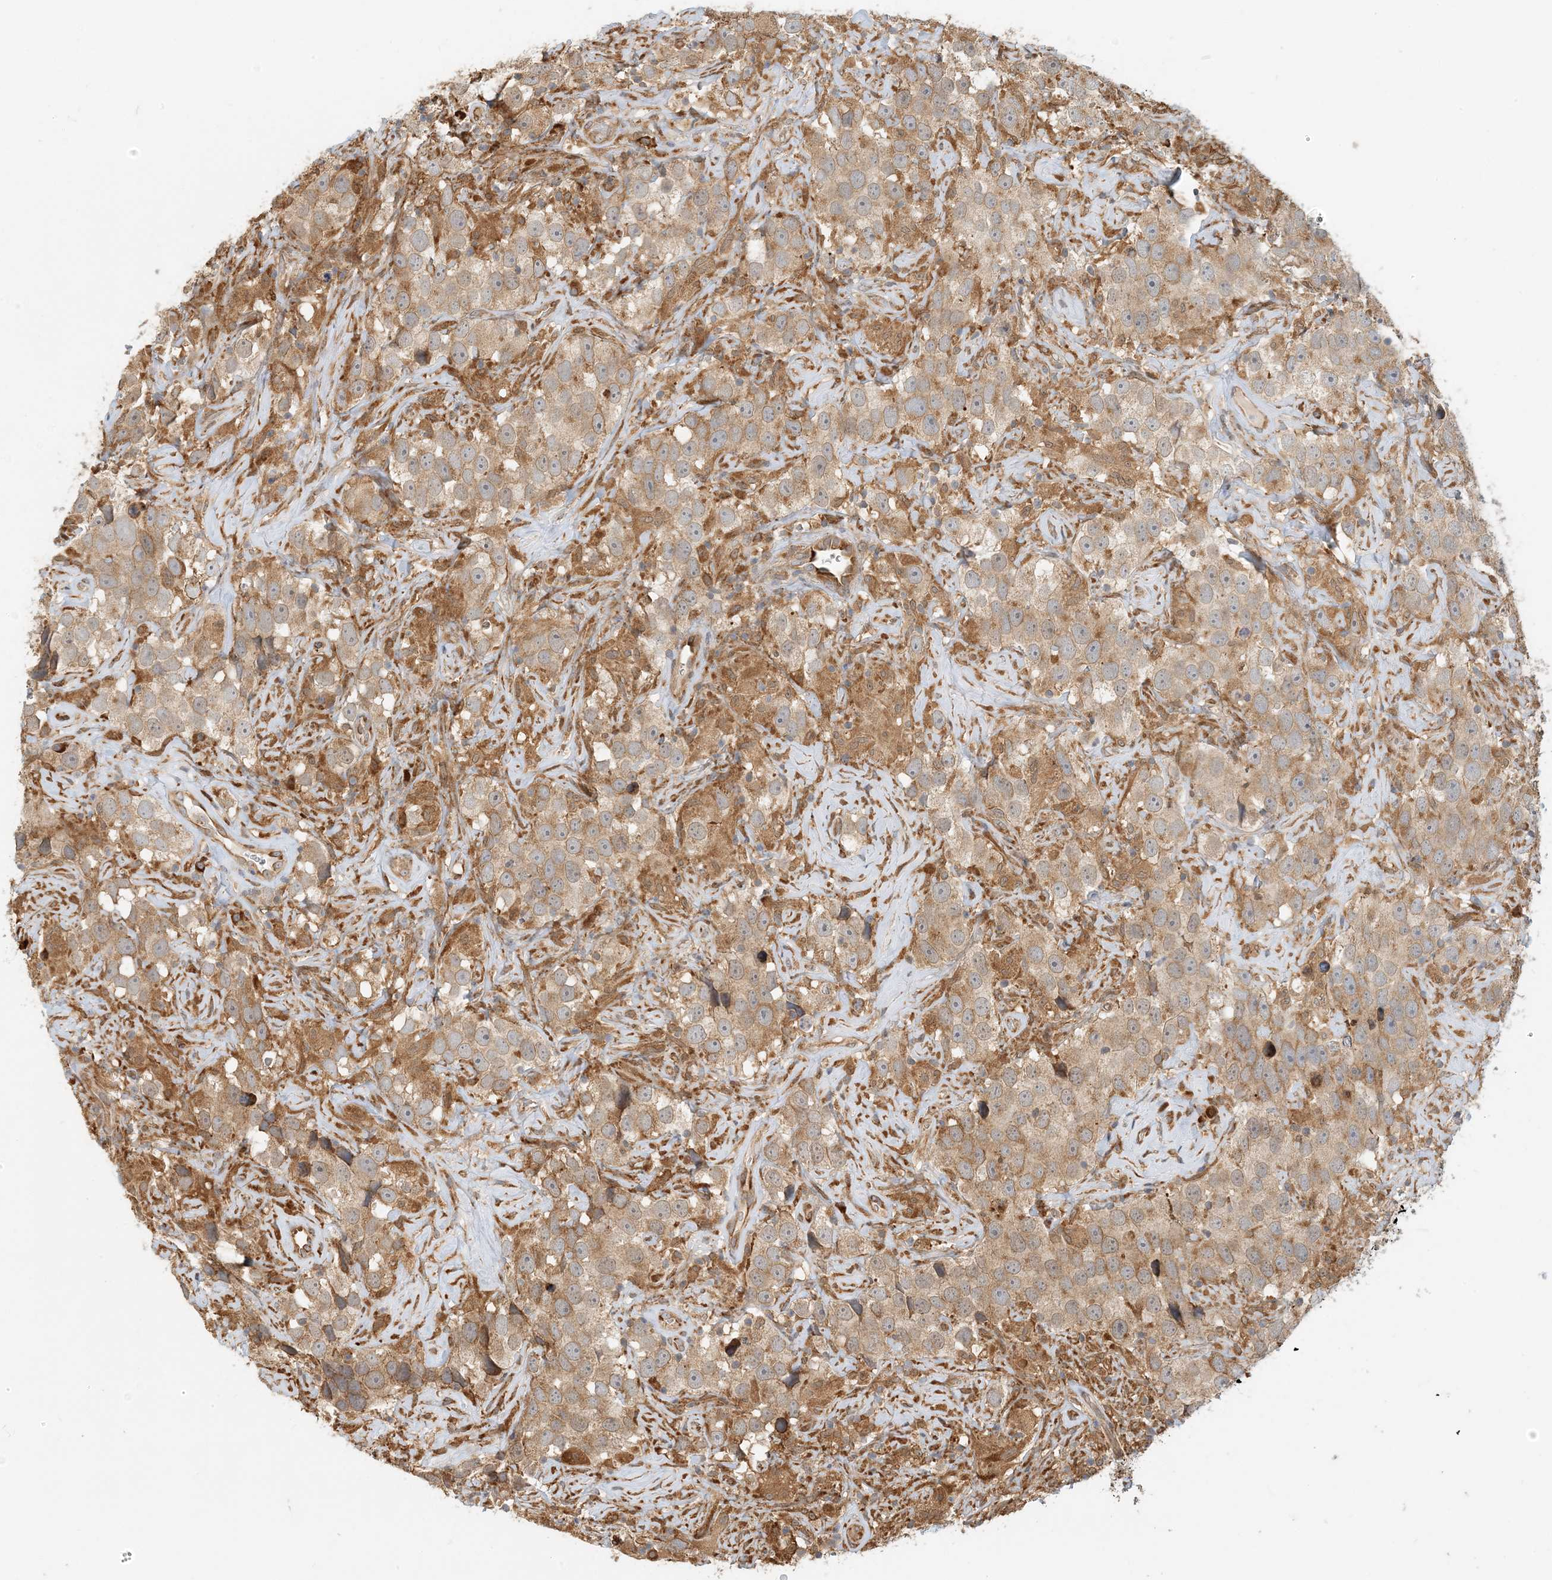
{"staining": {"intensity": "moderate", "quantity": ">75%", "location": "cytoplasmic/membranous"}, "tissue": "testis cancer", "cell_type": "Tumor cells", "image_type": "cancer", "snomed": [{"axis": "morphology", "description": "Seminoma, NOS"}, {"axis": "topography", "description": "Testis"}], "caption": "Immunohistochemistry (IHC) of testis cancer (seminoma) reveals medium levels of moderate cytoplasmic/membranous positivity in about >75% of tumor cells.", "gene": "HNMT", "patient": {"sex": "male", "age": 49}}